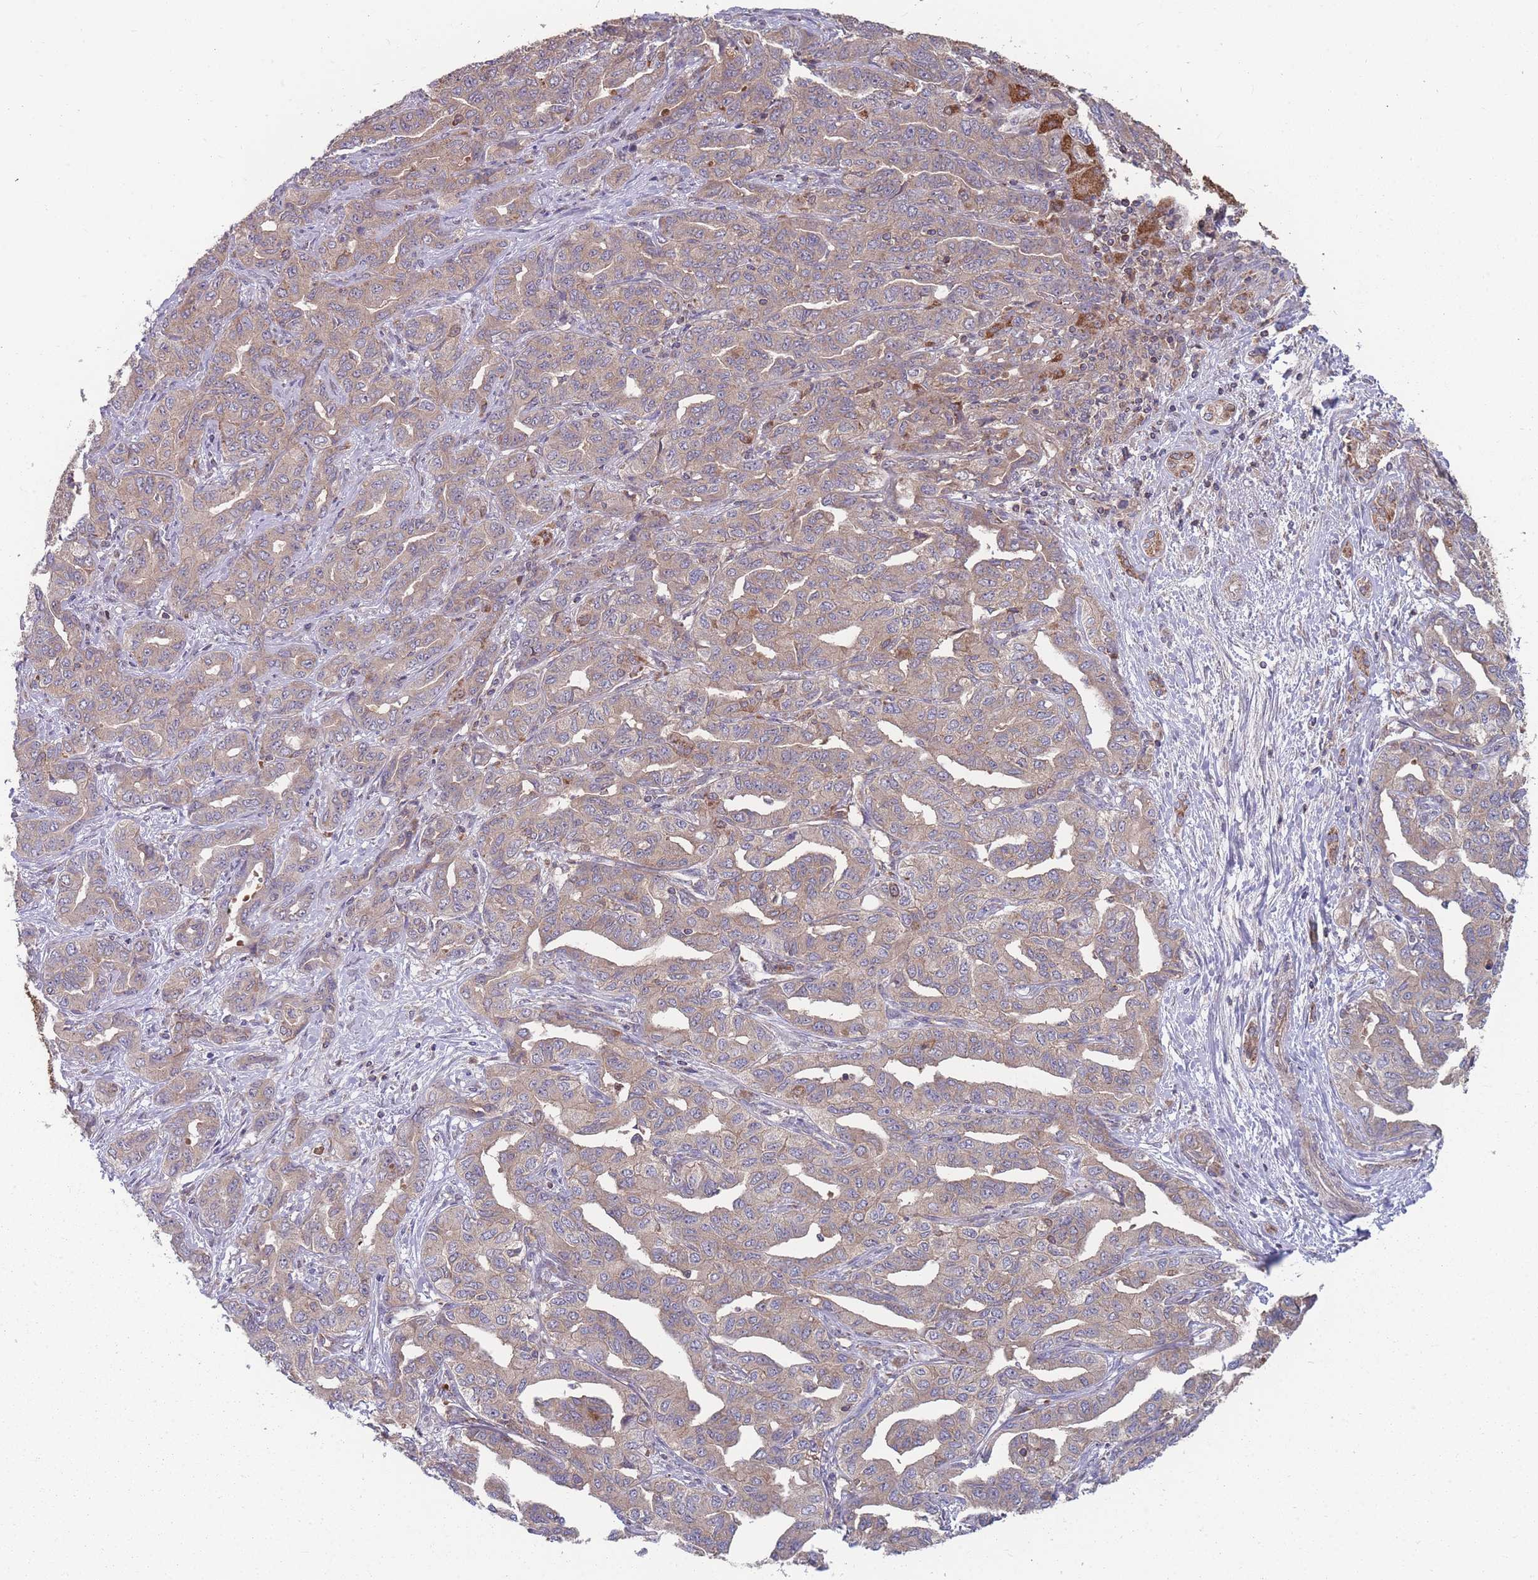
{"staining": {"intensity": "moderate", "quantity": ">75%", "location": "cytoplasmic/membranous"}, "tissue": "liver cancer", "cell_type": "Tumor cells", "image_type": "cancer", "snomed": [{"axis": "morphology", "description": "Cholangiocarcinoma"}, {"axis": "topography", "description": "Liver"}], "caption": "This histopathology image exhibits immunohistochemistry (IHC) staining of liver cancer (cholangiocarcinoma), with medium moderate cytoplasmic/membranous expression in about >75% of tumor cells.", "gene": "SLC35B4", "patient": {"sex": "male", "age": 59}}